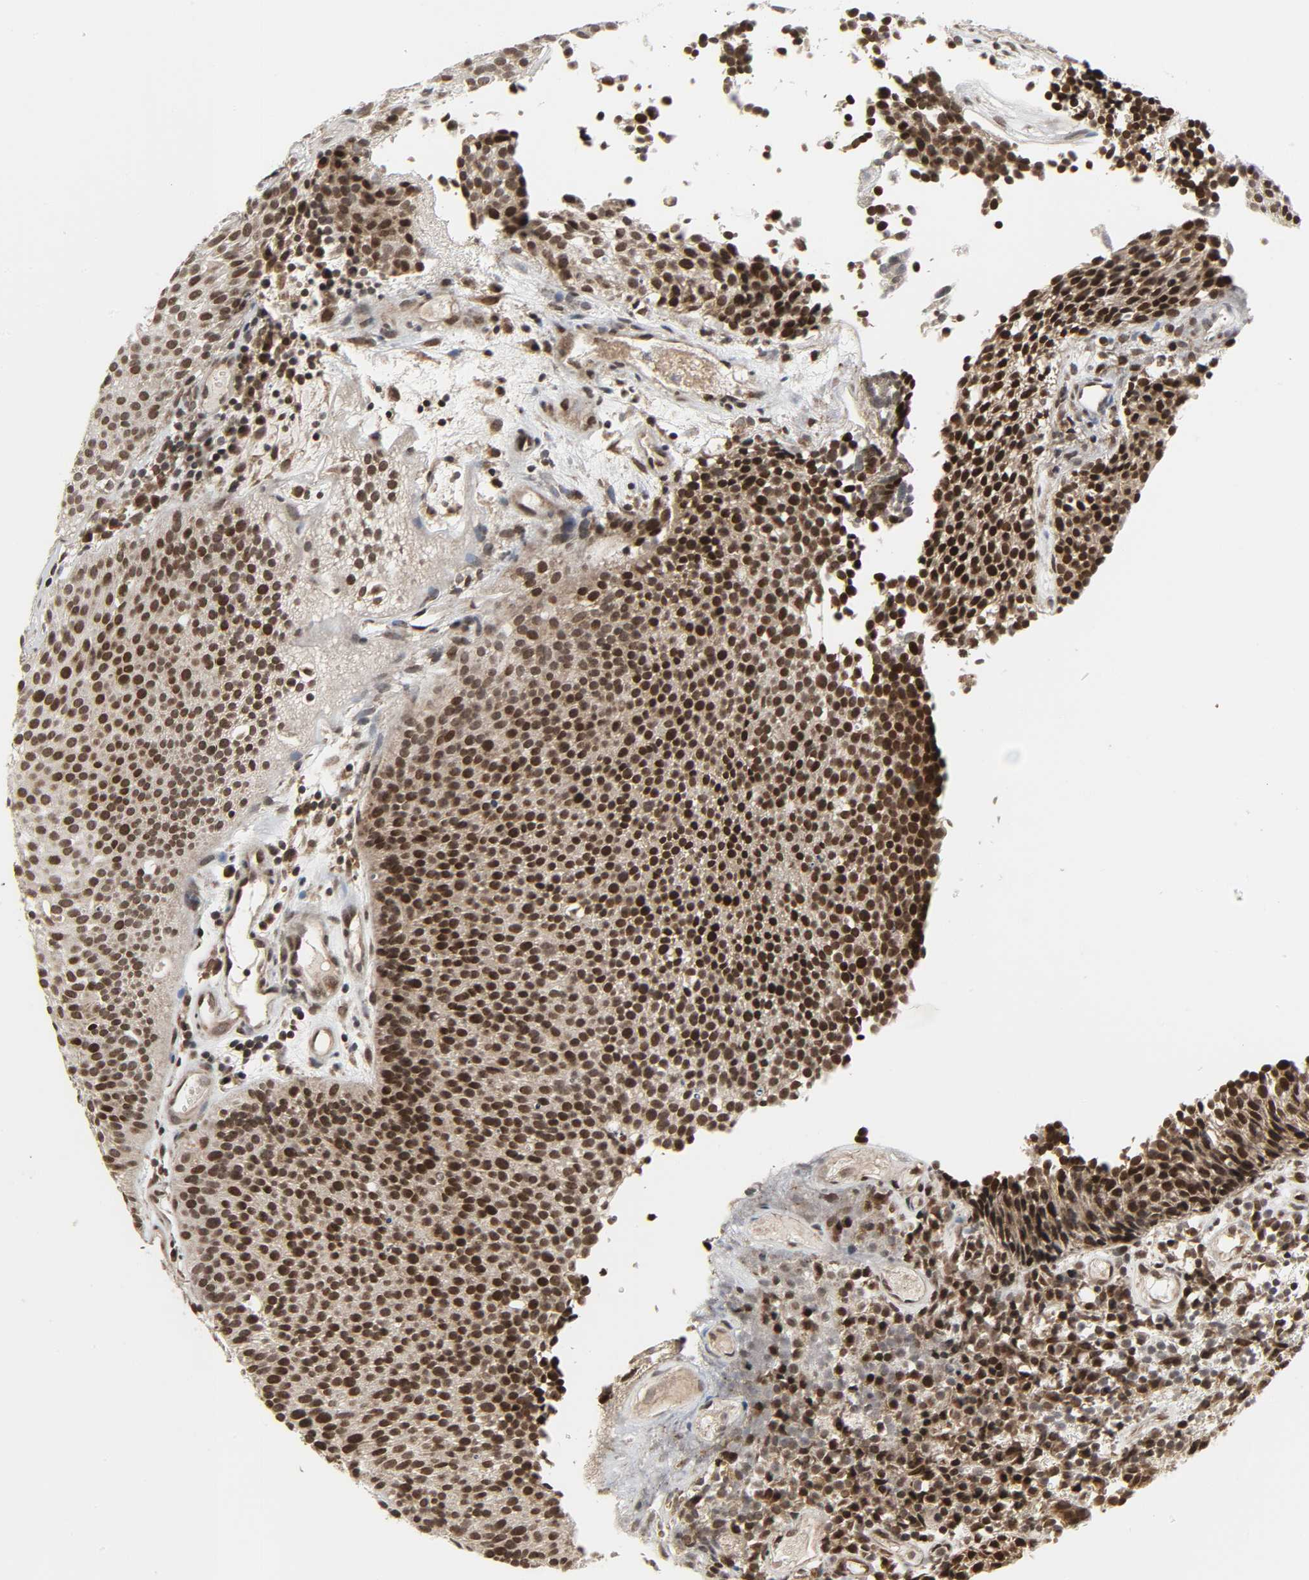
{"staining": {"intensity": "moderate", "quantity": ">75%", "location": "nuclear"}, "tissue": "urothelial cancer", "cell_type": "Tumor cells", "image_type": "cancer", "snomed": [{"axis": "morphology", "description": "Urothelial carcinoma, Low grade"}, {"axis": "topography", "description": "Urinary bladder"}], "caption": "A micrograph showing moderate nuclear expression in about >75% of tumor cells in urothelial cancer, as visualized by brown immunohistochemical staining.", "gene": "XRCC1", "patient": {"sex": "male", "age": 85}}